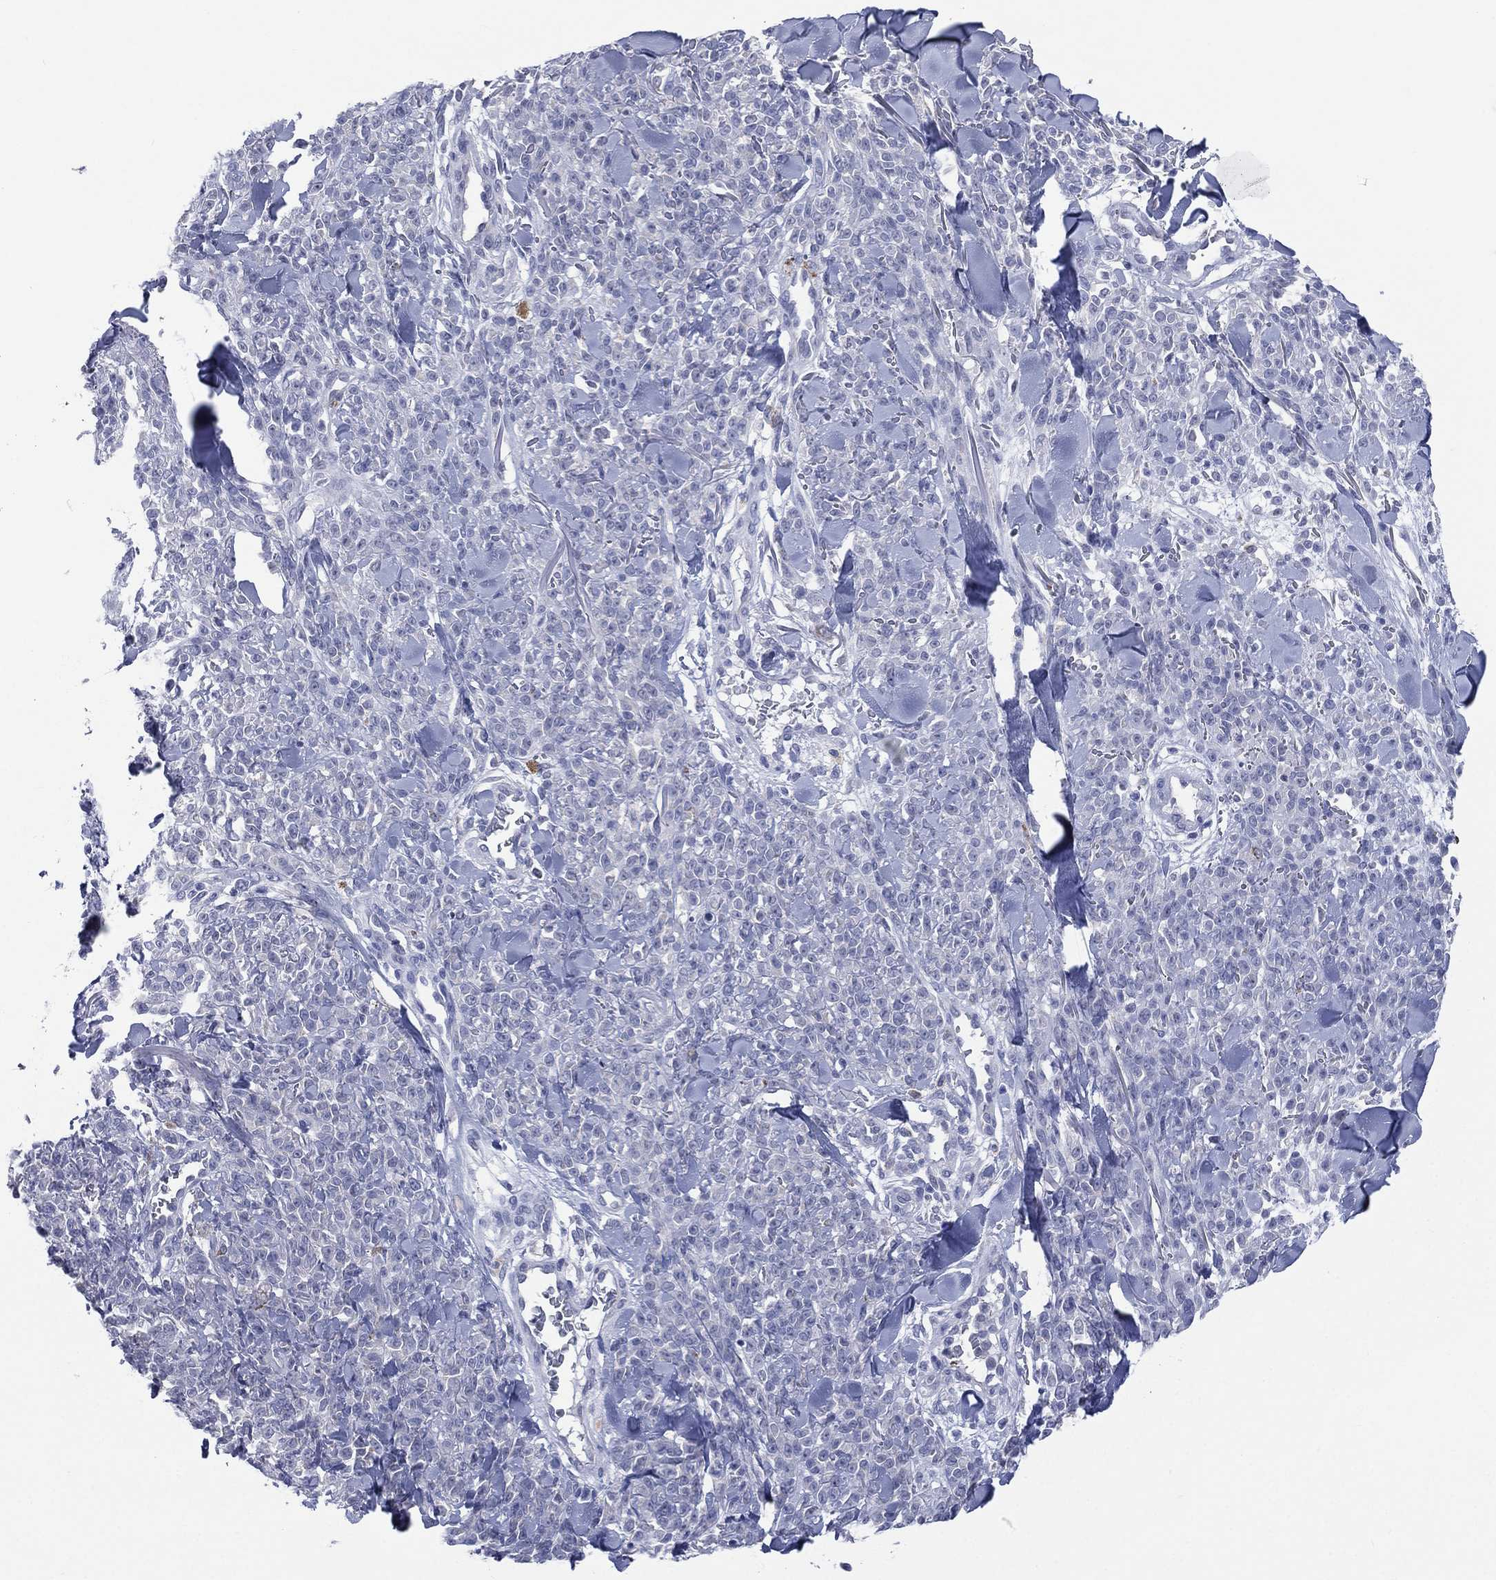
{"staining": {"intensity": "negative", "quantity": "none", "location": "none"}, "tissue": "melanoma", "cell_type": "Tumor cells", "image_type": "cancer", "snomed": [{"axis": "morphology", "description": "Malignant melanoma, NOS"}, {"axis": "topography", "description": "Skin"}, {"axis": "topography", "description": "Skin of trunk"}], "caption": "Immunohistochemistry (IHC) image of neoplastic tissue: melanoma stained with DAB (3,3'-diaminobenzidine) reveals no significant protein positivity in tumor cells.", "gene": "AKAP3", "patient": {"sex": "male", "age": 74}}